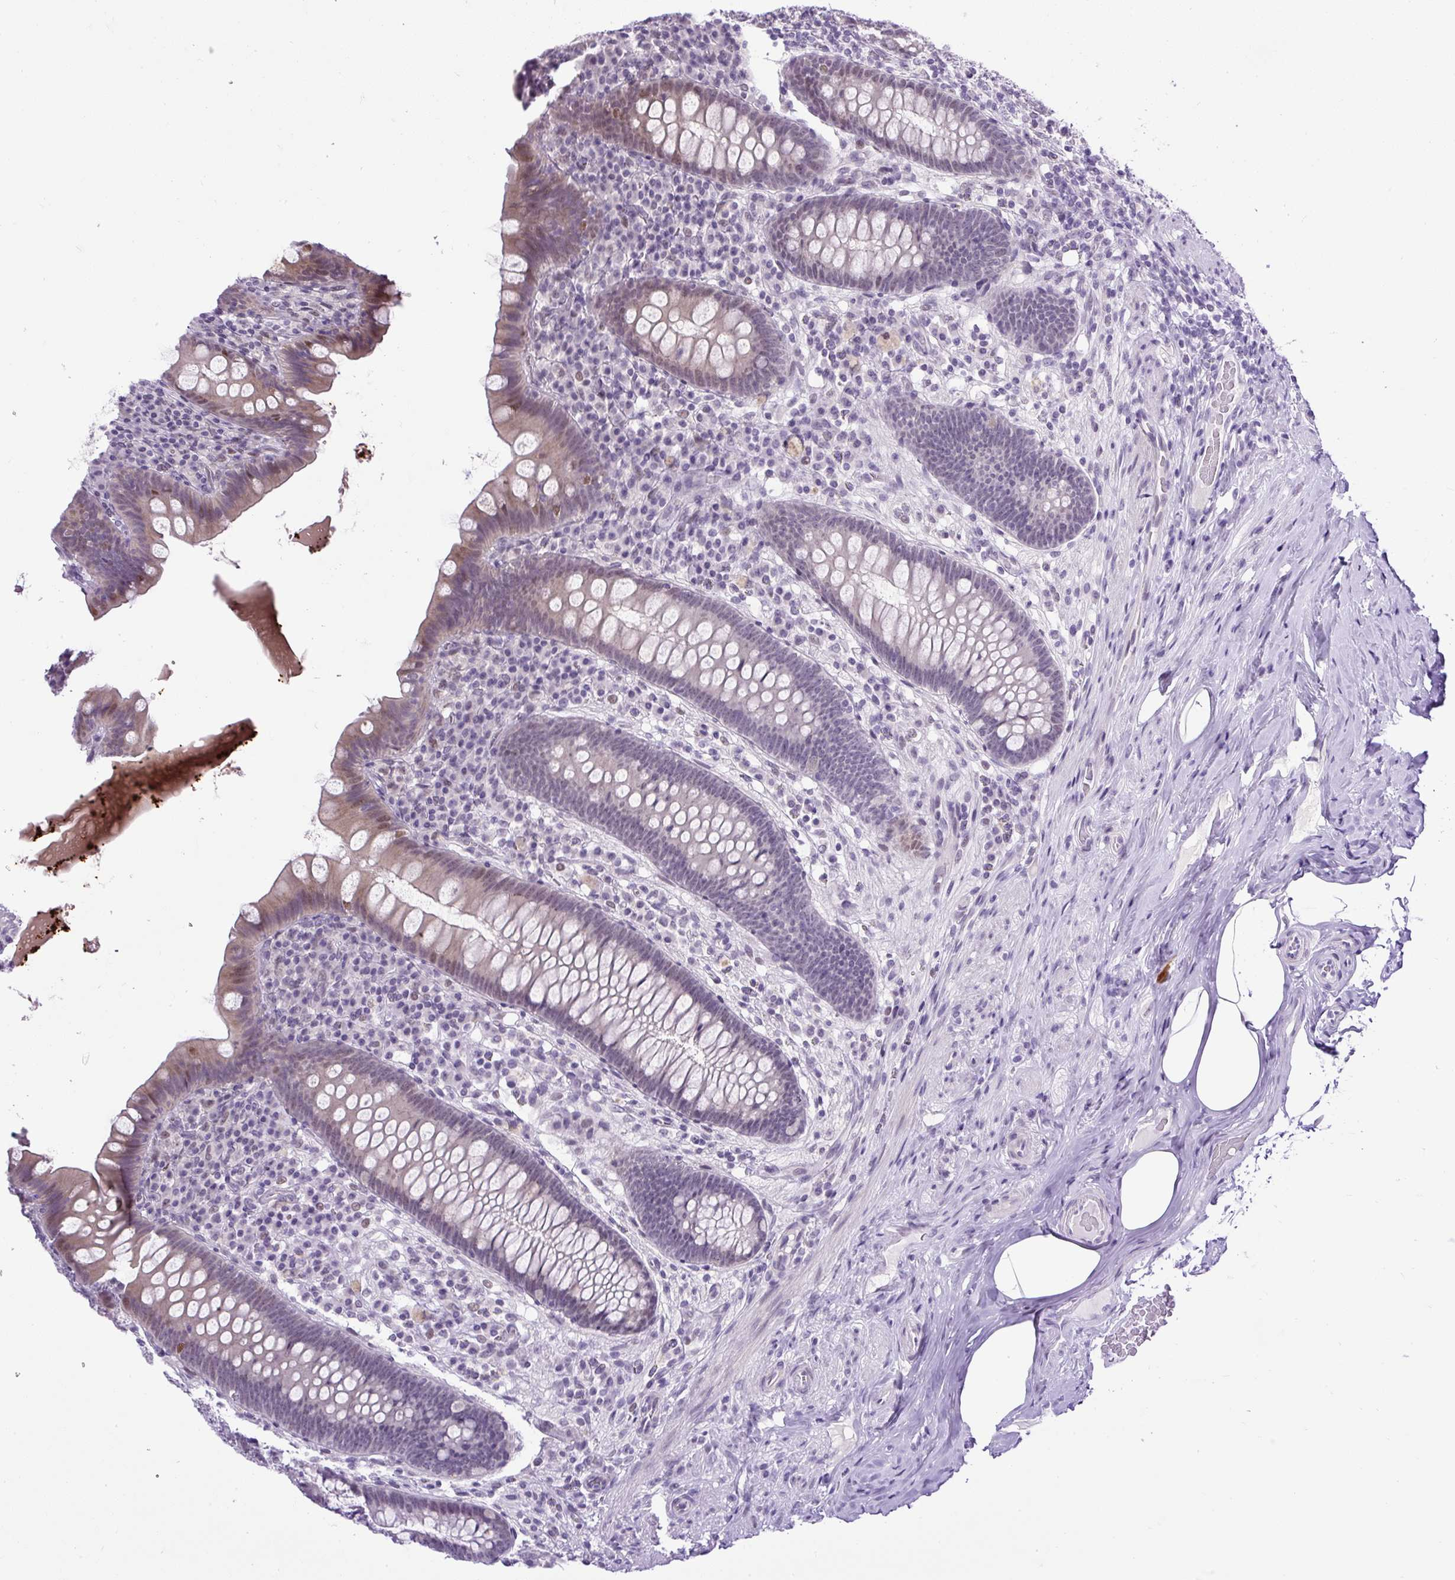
{"staining": {"intensity": "weak", "quantity": "<25%", "location": "nuclear"}, "tissue": "appendix", "cell_type": "Glandular cells", "image_type": "normal", "snomed": [{"axis": "morphology", "description": "Normal tissue, NOS"}, {"axis": "topography", "description": "Appendix"}], "caption": "Glandular cells are negative for brown protein staining in normal appendix. (Brightfield microscopy of DAB (3,3'-diaminobenzidine) immunohistochemistry at high magnification).", "gene": "WNT10B", "patient": {"sex": "male", "age": 71}}